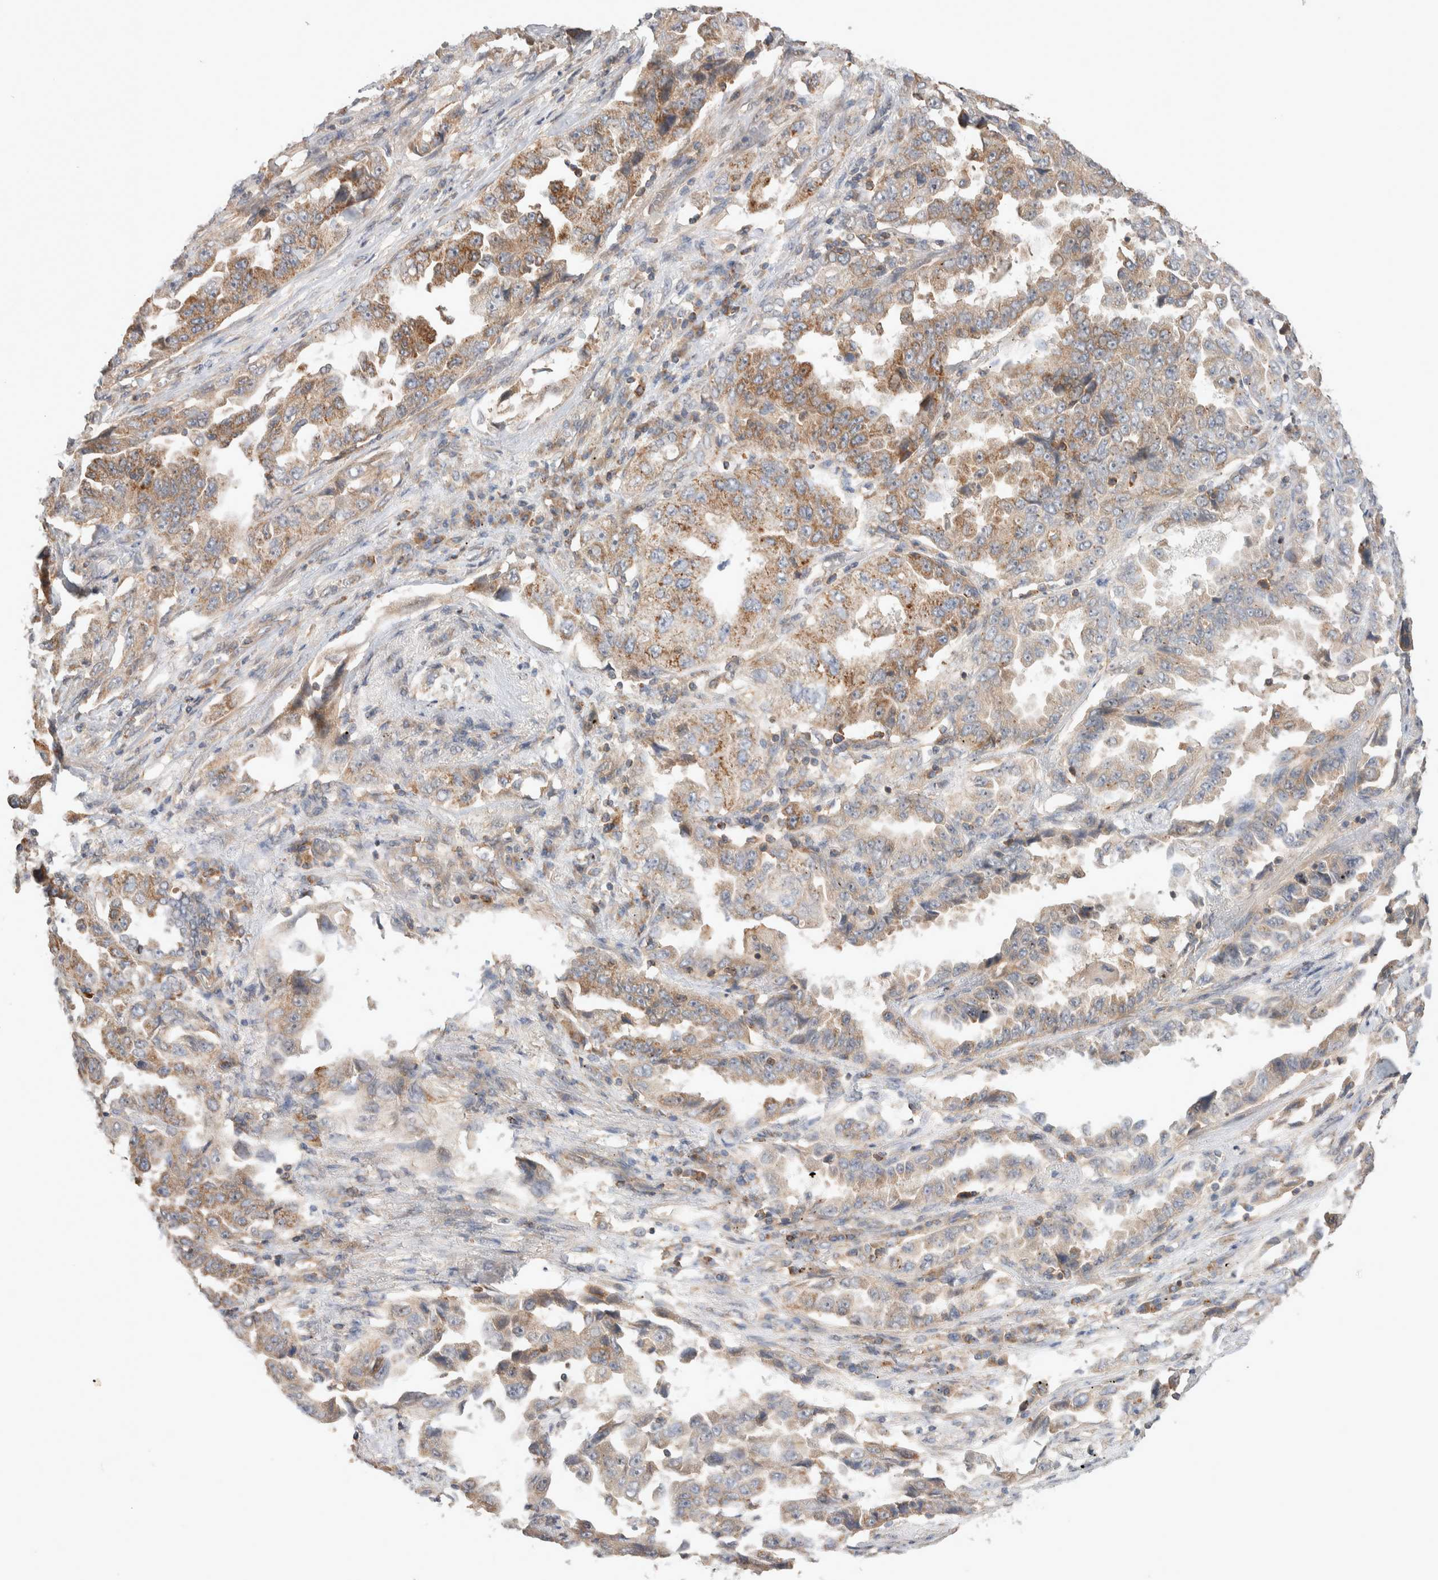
{"staining": {"intensity": "moderate", "quantity": ">75%", "location": "cytoplasmic/membranous"}, "tissue": "lung cancer", "cell_type": "Tumor cells", "image_type": "cancer", "snomed": [{"axis": "morphology", "description": "Adenocarcinoma, NOS"}, {"axis": "topography", "description": "Lung"}], "caption": "Brown immunohistochemical staining in lung adenocarcinoma exhibits moderate cytoplasmic/membranous positivity in approximately >75% of tumor cells.", "gene": "DEPTOR", "patient": {"sex": "female", "age": 51}}